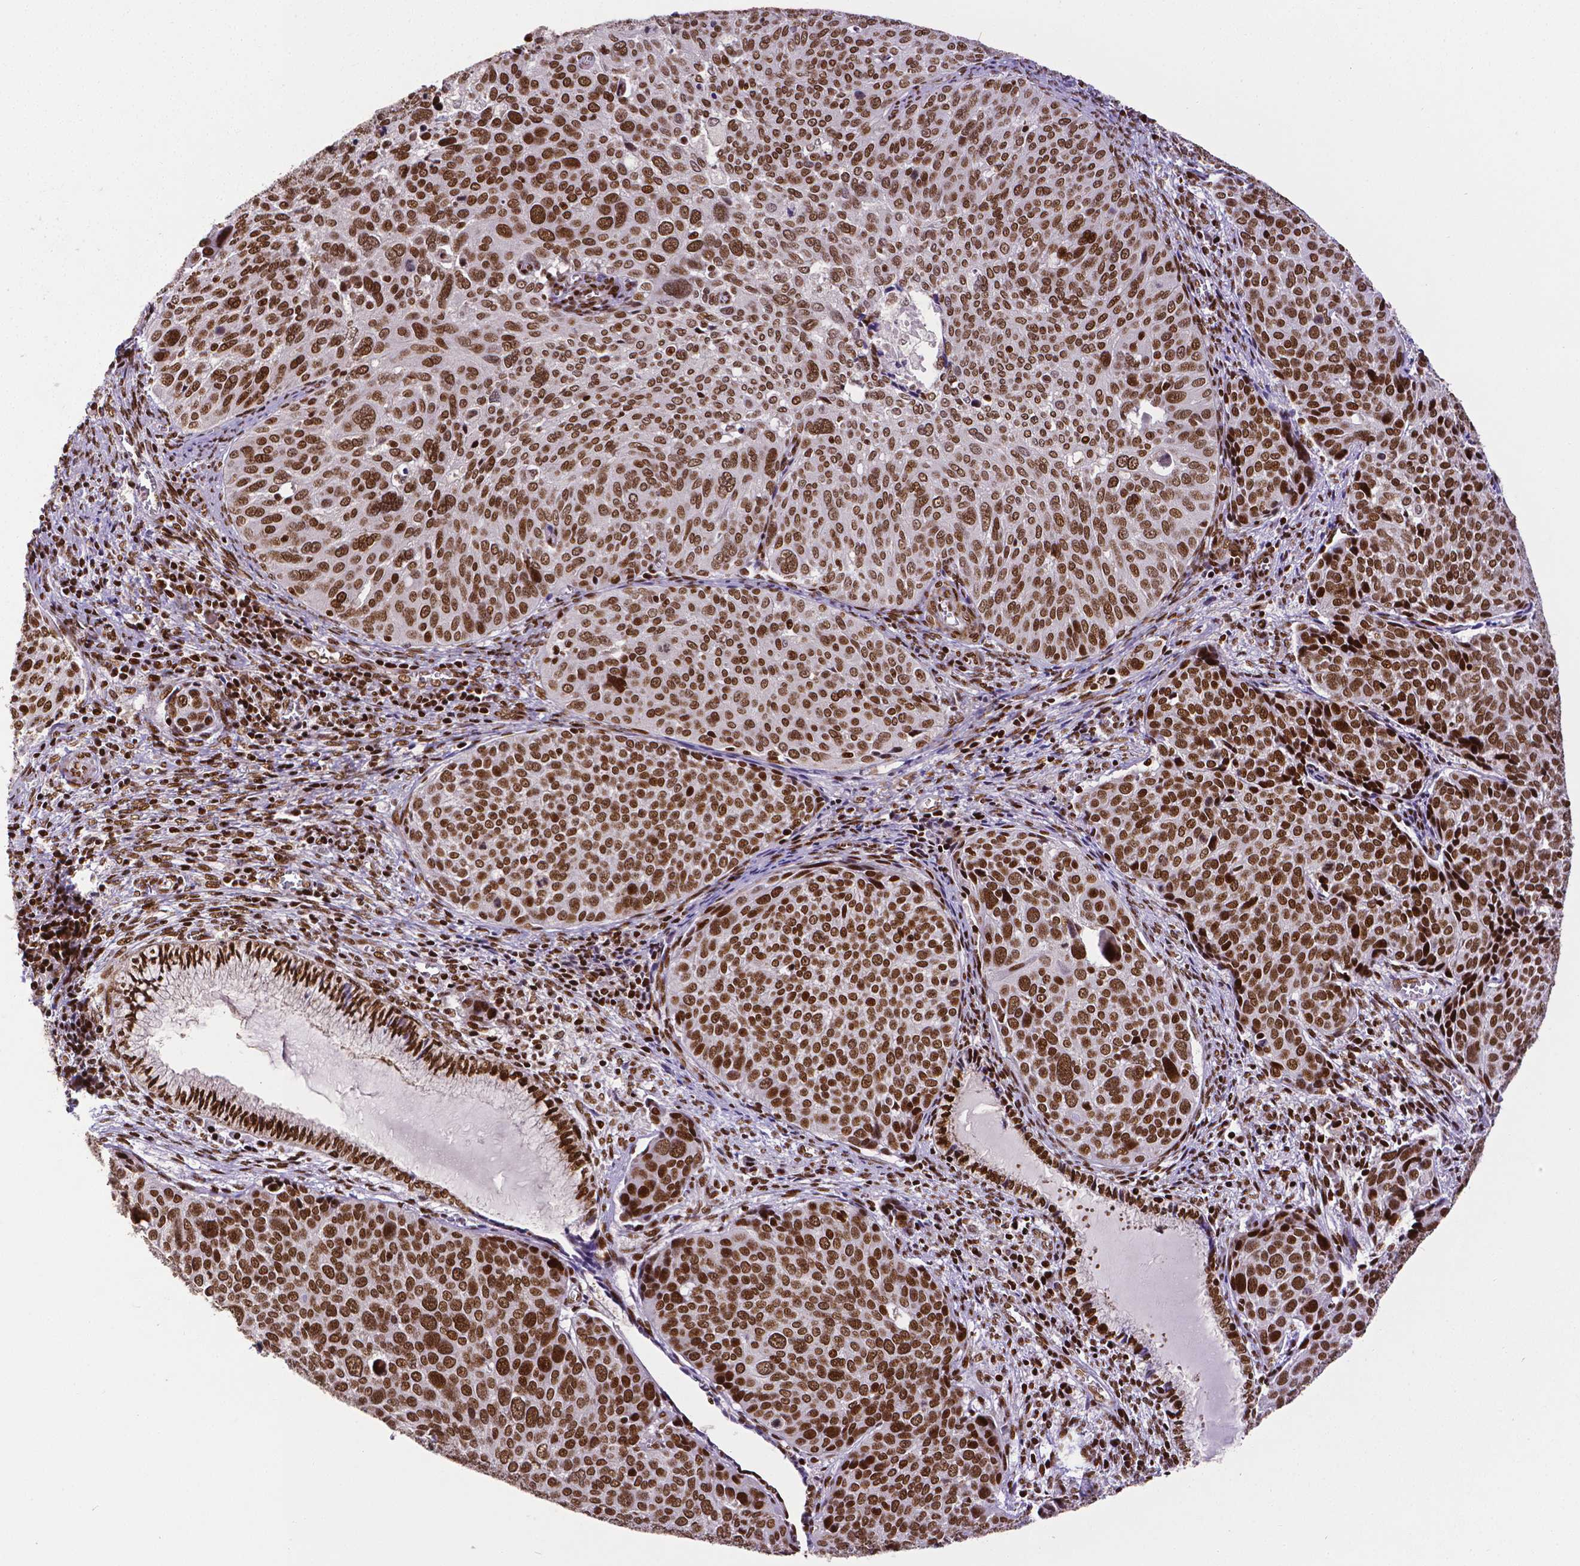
{"staining": {"intensity": "strong", "quantity": ">75%", "location": "nuclear"}, "tissue": "cervical cancer", "cell_type": "Tumor cells", "image_type": "cancer", "snomed": [{"axis": "morphology", "description": "Squamous cell carcinoma, NOS"}, {"axis": "topography", "description": "Cervix"}], "caption": "Immunohistochemistry photomicrograph of human squamous cell carcinoma (cervical) stained for a protein (brown), which shows high levels of strong nuclear expression in approximately >75% of tumor cells.", "gene": "CTCF", "patient": {"sex": "female", "age": 39}}